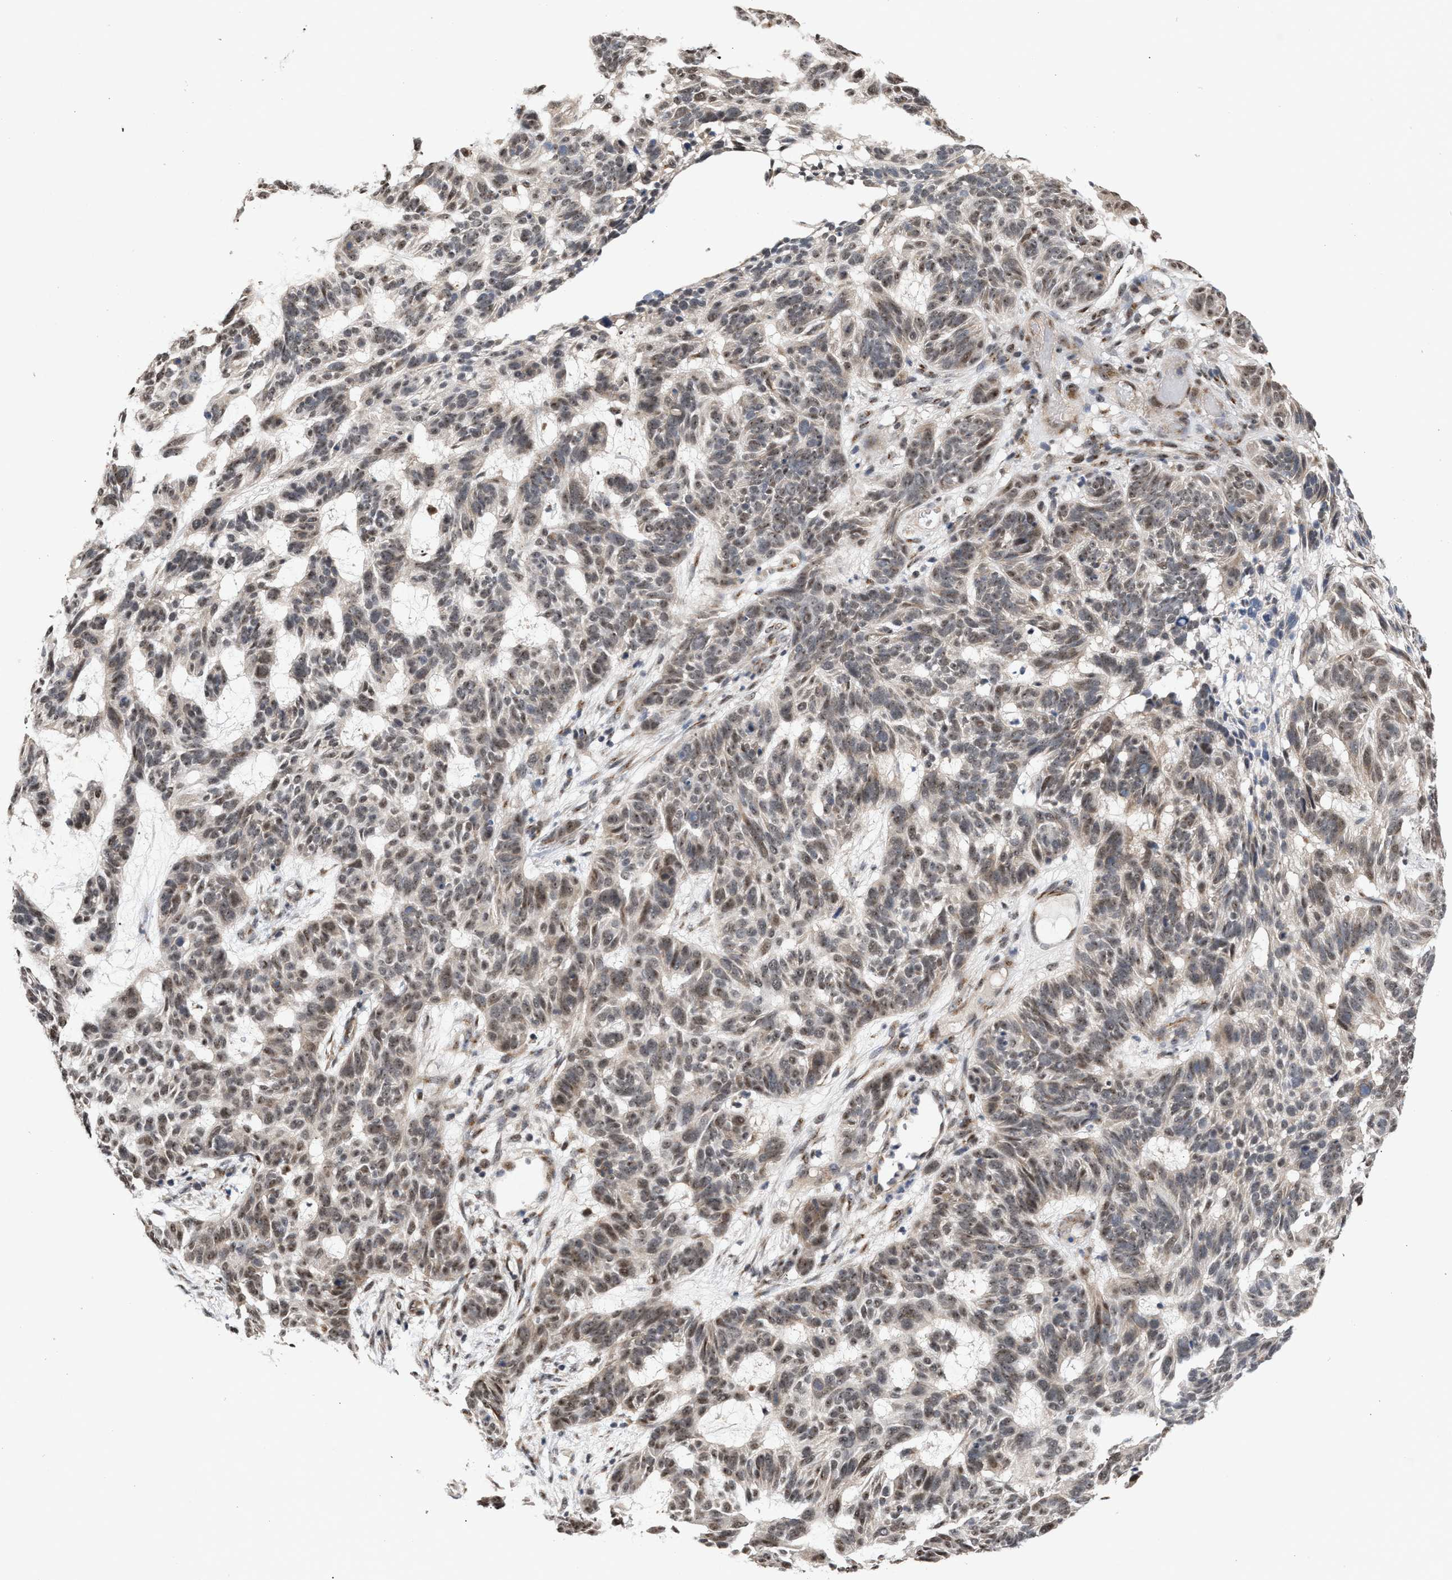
{"staining": {"intensity": "weak", "quantity": "<25%", "location": "cytoplasmic/membranous,nuclear"}, "tissue": "skin cancer", "cell_type": "Tumor cells", "image_type": "cancer", "snomed": [{"axis": "morphology", "description": "Basal cell carcinoma"}, {"axis": "topography", "description": "Skin"}], "caption": "Immunohistochemical staining of human skin cancer reveals no significant staining in tumor cells.", "gene": "MKNK2", "patient": {"sex": "male", "age": 85}}